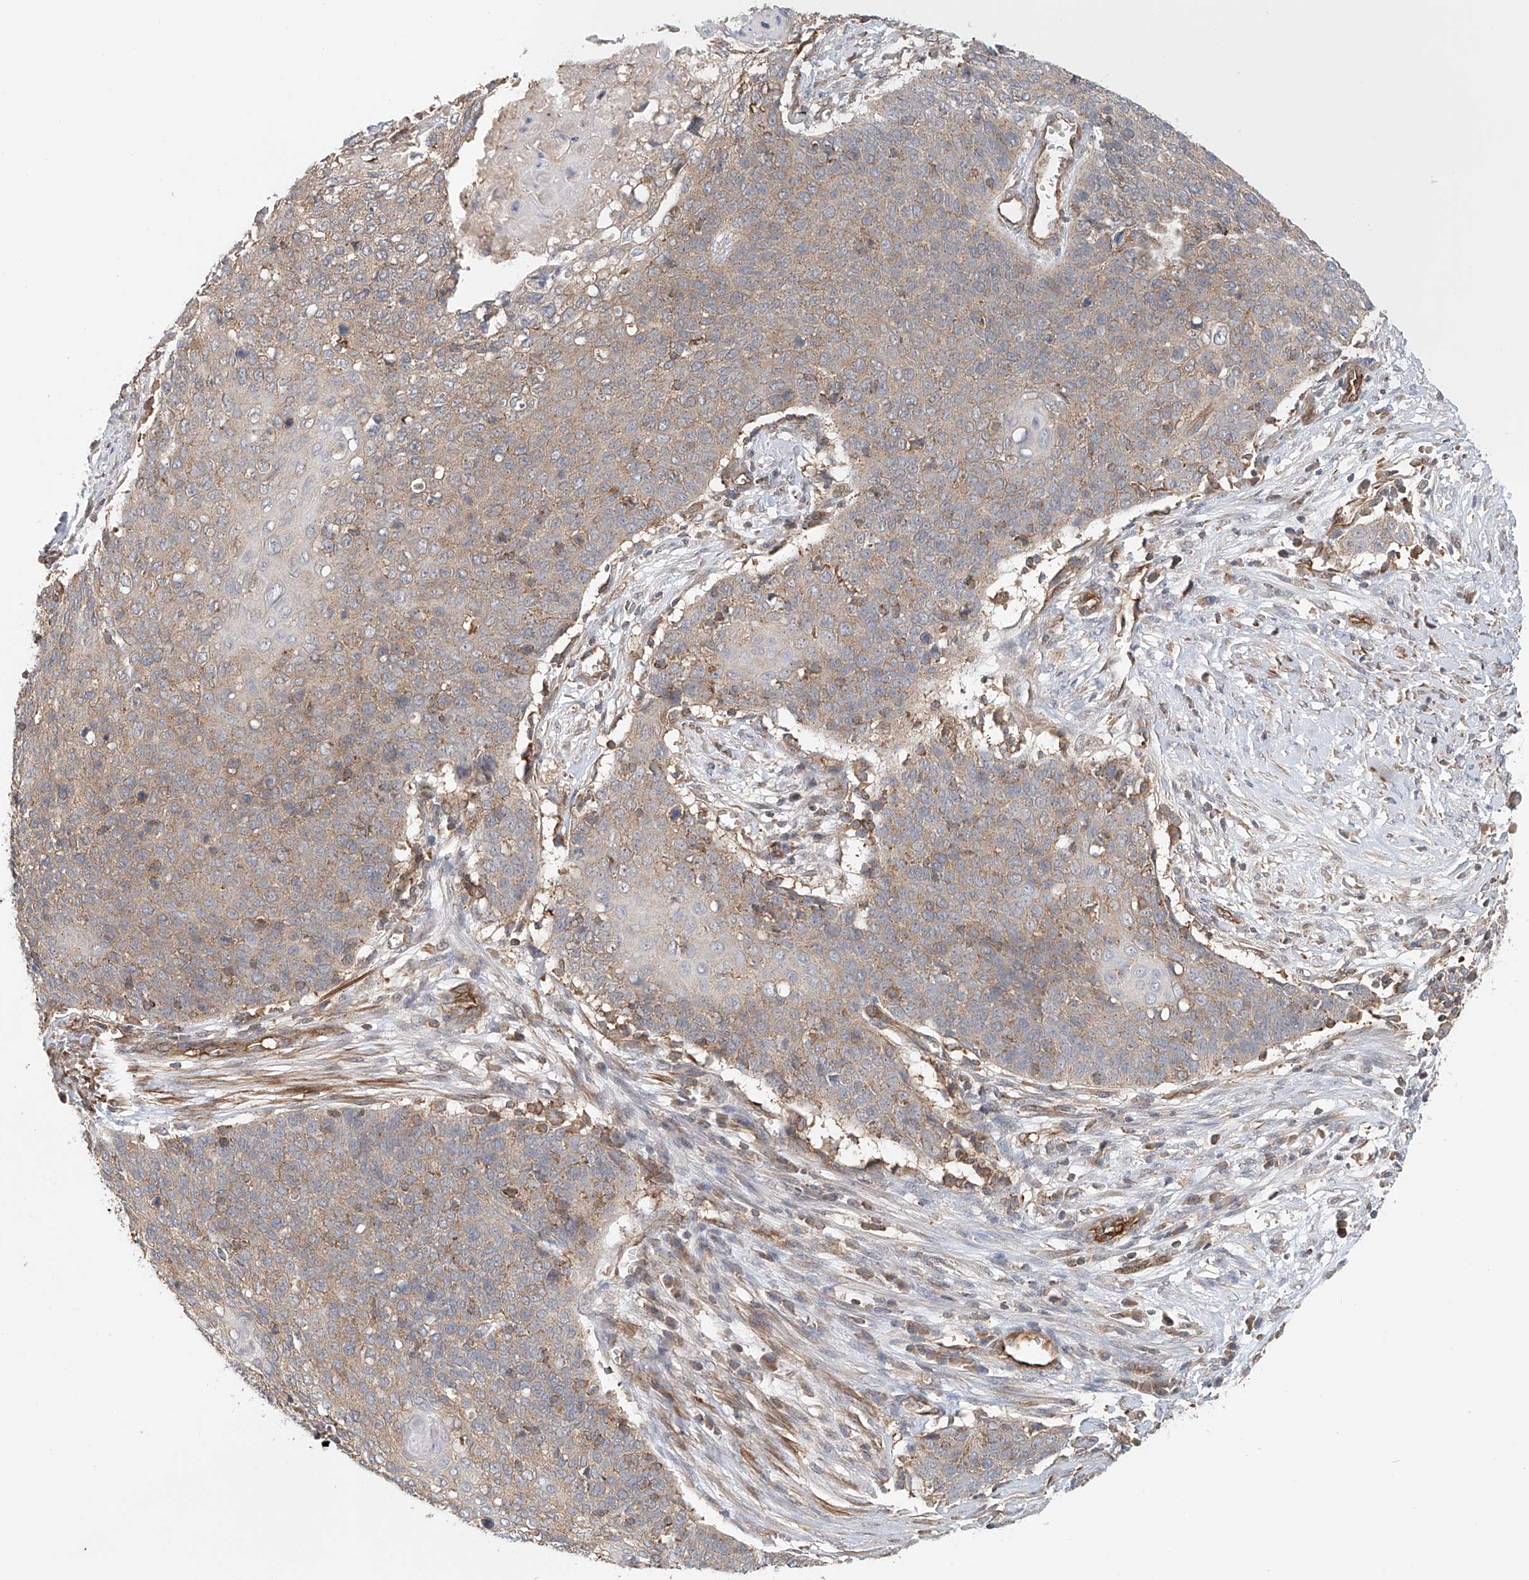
{"staining": {"intensity": "weak", "quantity": "<25%", "location": "cytoplasmic/membranous"}, "tissue": "cervical cancer", "cell_type": "Tumor cells", "image_type": "cancer", "snomed": [{"axis": "morphology", "description": "Squamous cell carcinoma, NOS"}, {"axis": "topography", "description": "Cervix"}], "caption": "This is an IHC micrograph of cervical cancer. There is no positivity in tumor cells.", "gene": "FRYL", "patient": {"sex": "female", "age": 39}}